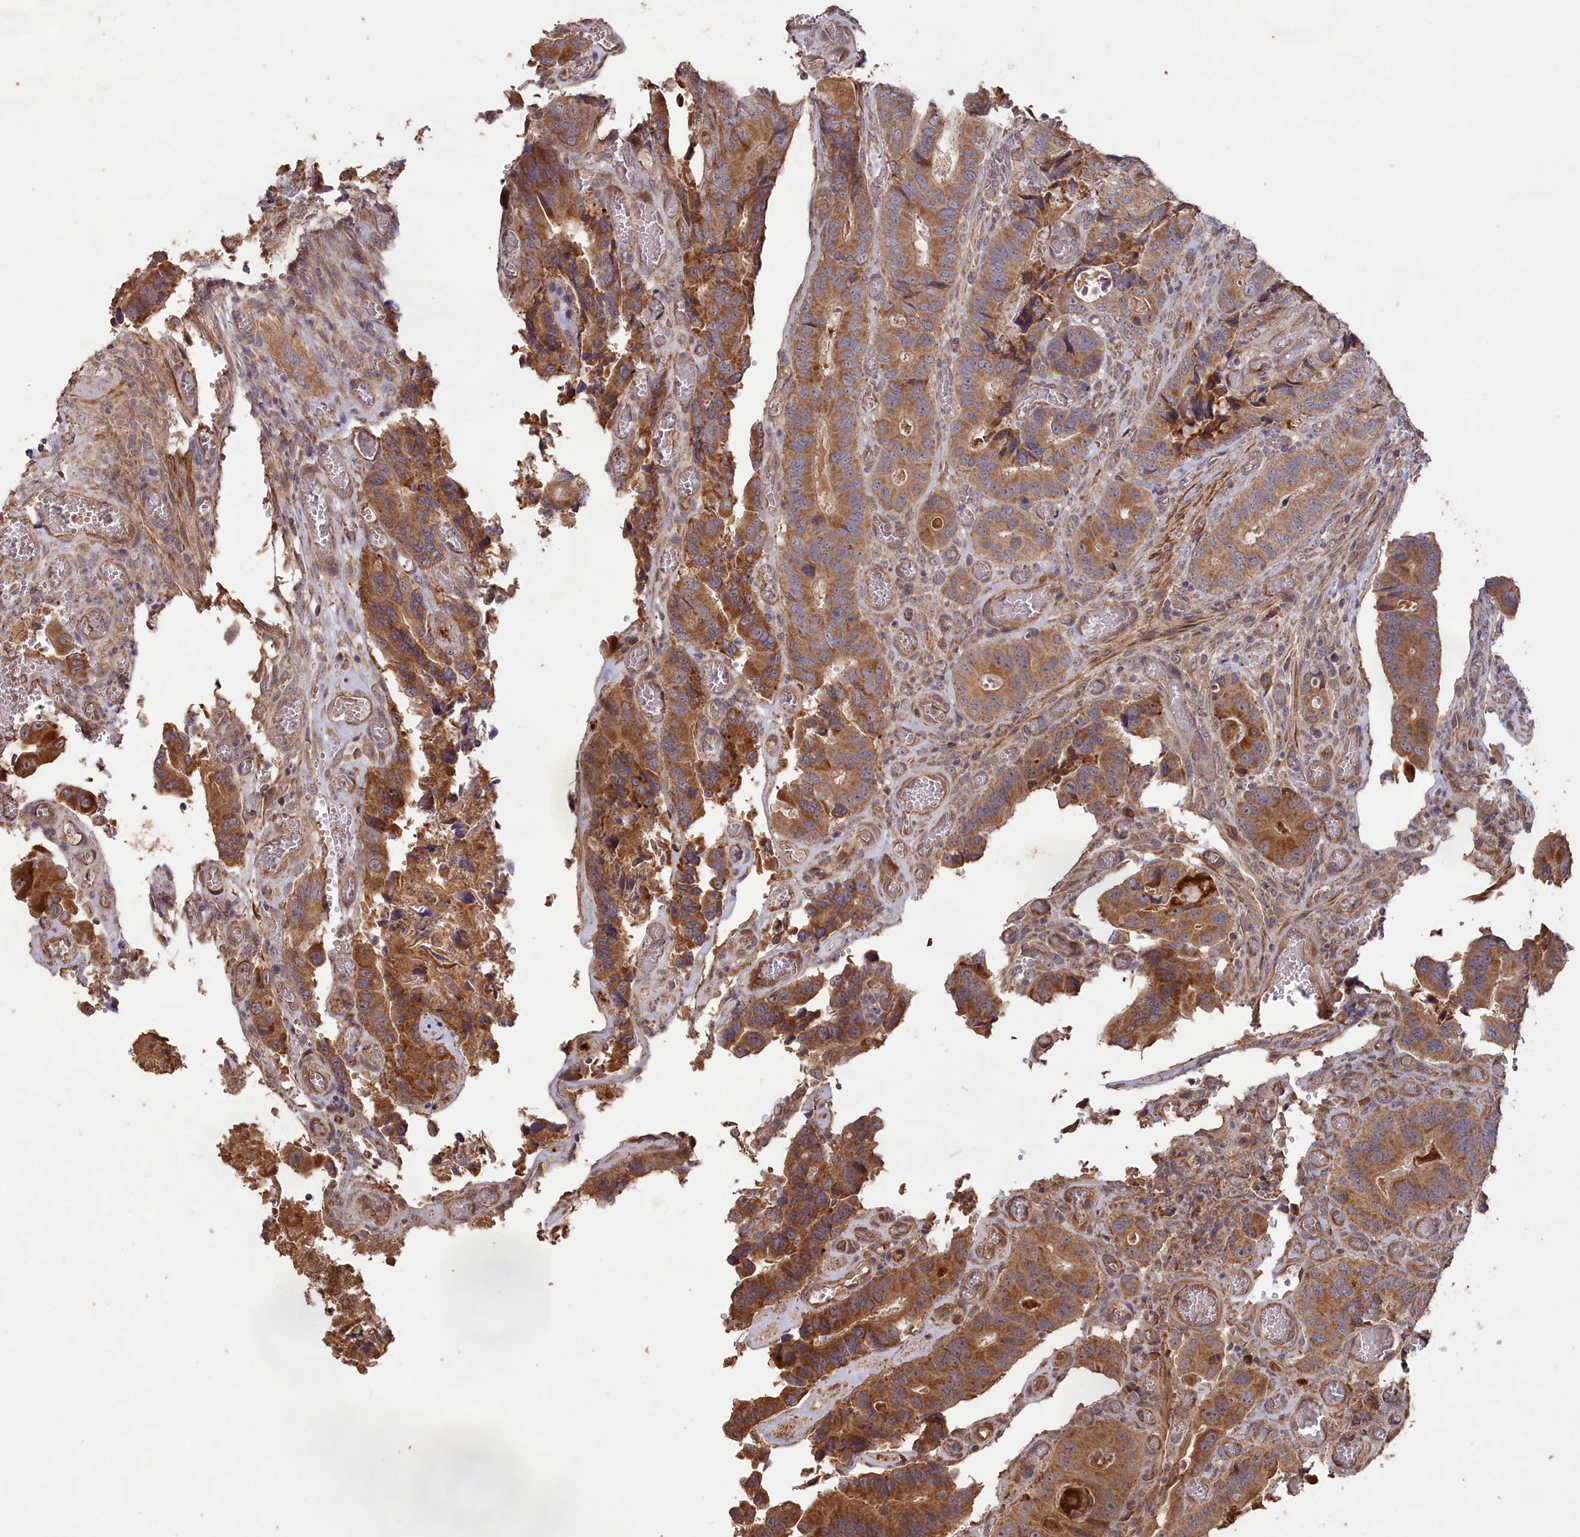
{"staining": {"intensity": "moderate", "quantity": ">75%", "location": "cytoplasmic/membranous"}, "tissue": "colorectal cancer", "cell_type": "Tumor cells", "image_type": "cancer", "snomed": [{"axis": "morphology", "description": "Adenocarcinoma, NOS"}, {"axis": "topography", "description": "Colon"}], "caption": "This histopathology image displays IHC staining of human colorectal cancer (adenocarcinoma), with medium moderate cytoplasmic/membranous positivity in about >75% of tumor cells.", "gene": "LAYN", "patient": {"sex": "male", "age": 84}}